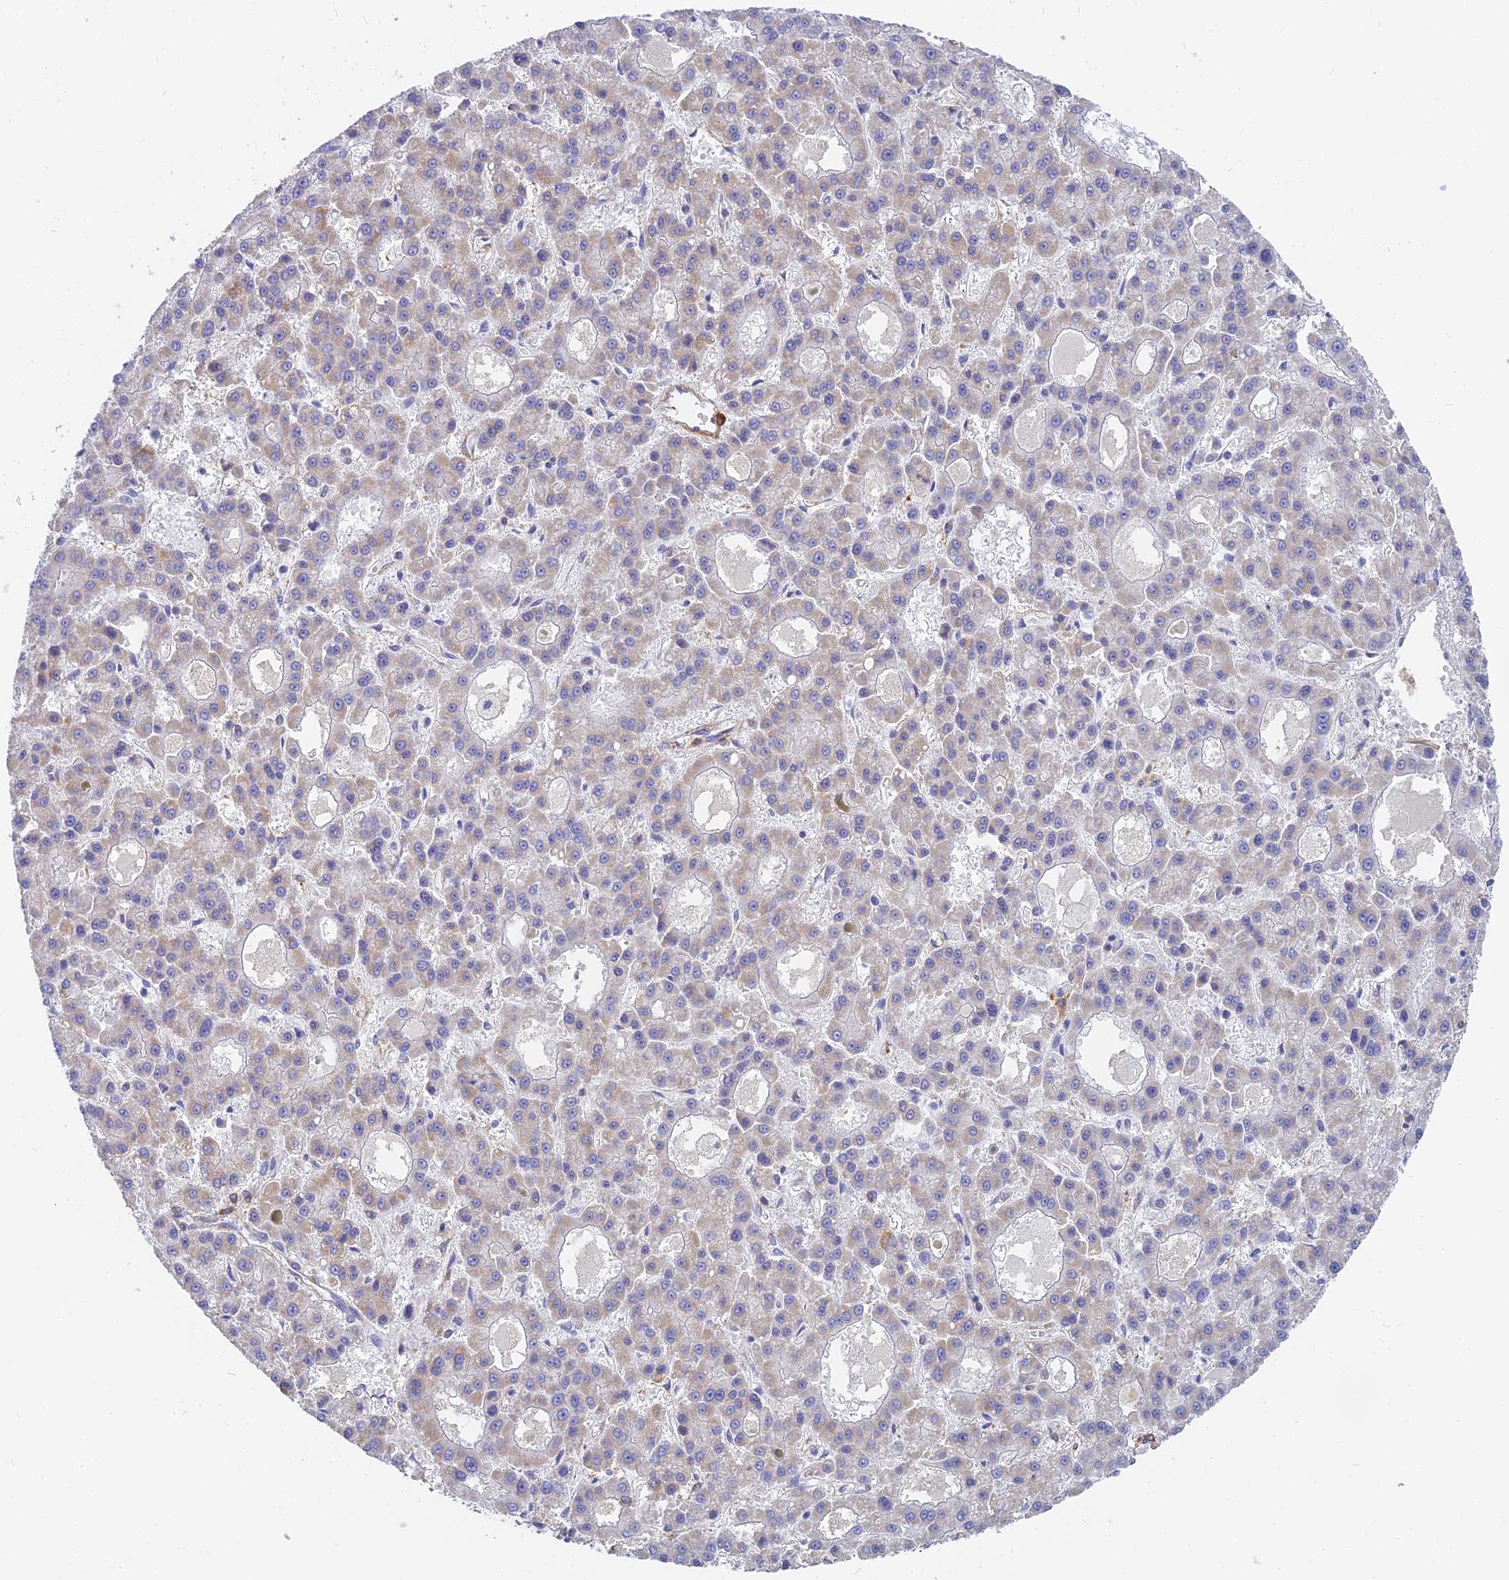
{"staining": {"intensity": "weak", "quantity": "25%-75%", "location": "cytoplasmic/membranous"}, "tissue": "liver cancer", "cell_type": "Tumor cells", "image_type": "cancer", "snomed": [{"axis": "morphology", "description": "Carcinoma, Hepatocellular, NOS"}, {"axis": "topography", "description": "Liver"}], "caption": "Immunohistochemical staining of human liver cancer (hepatocellular carcinoma) reveals weak cytoplasmic/membranous protein expression in approximately 25%-75% of tumor cells.", "gene": "MRPL15", "patient": {"sex": "male", "age": 70}}